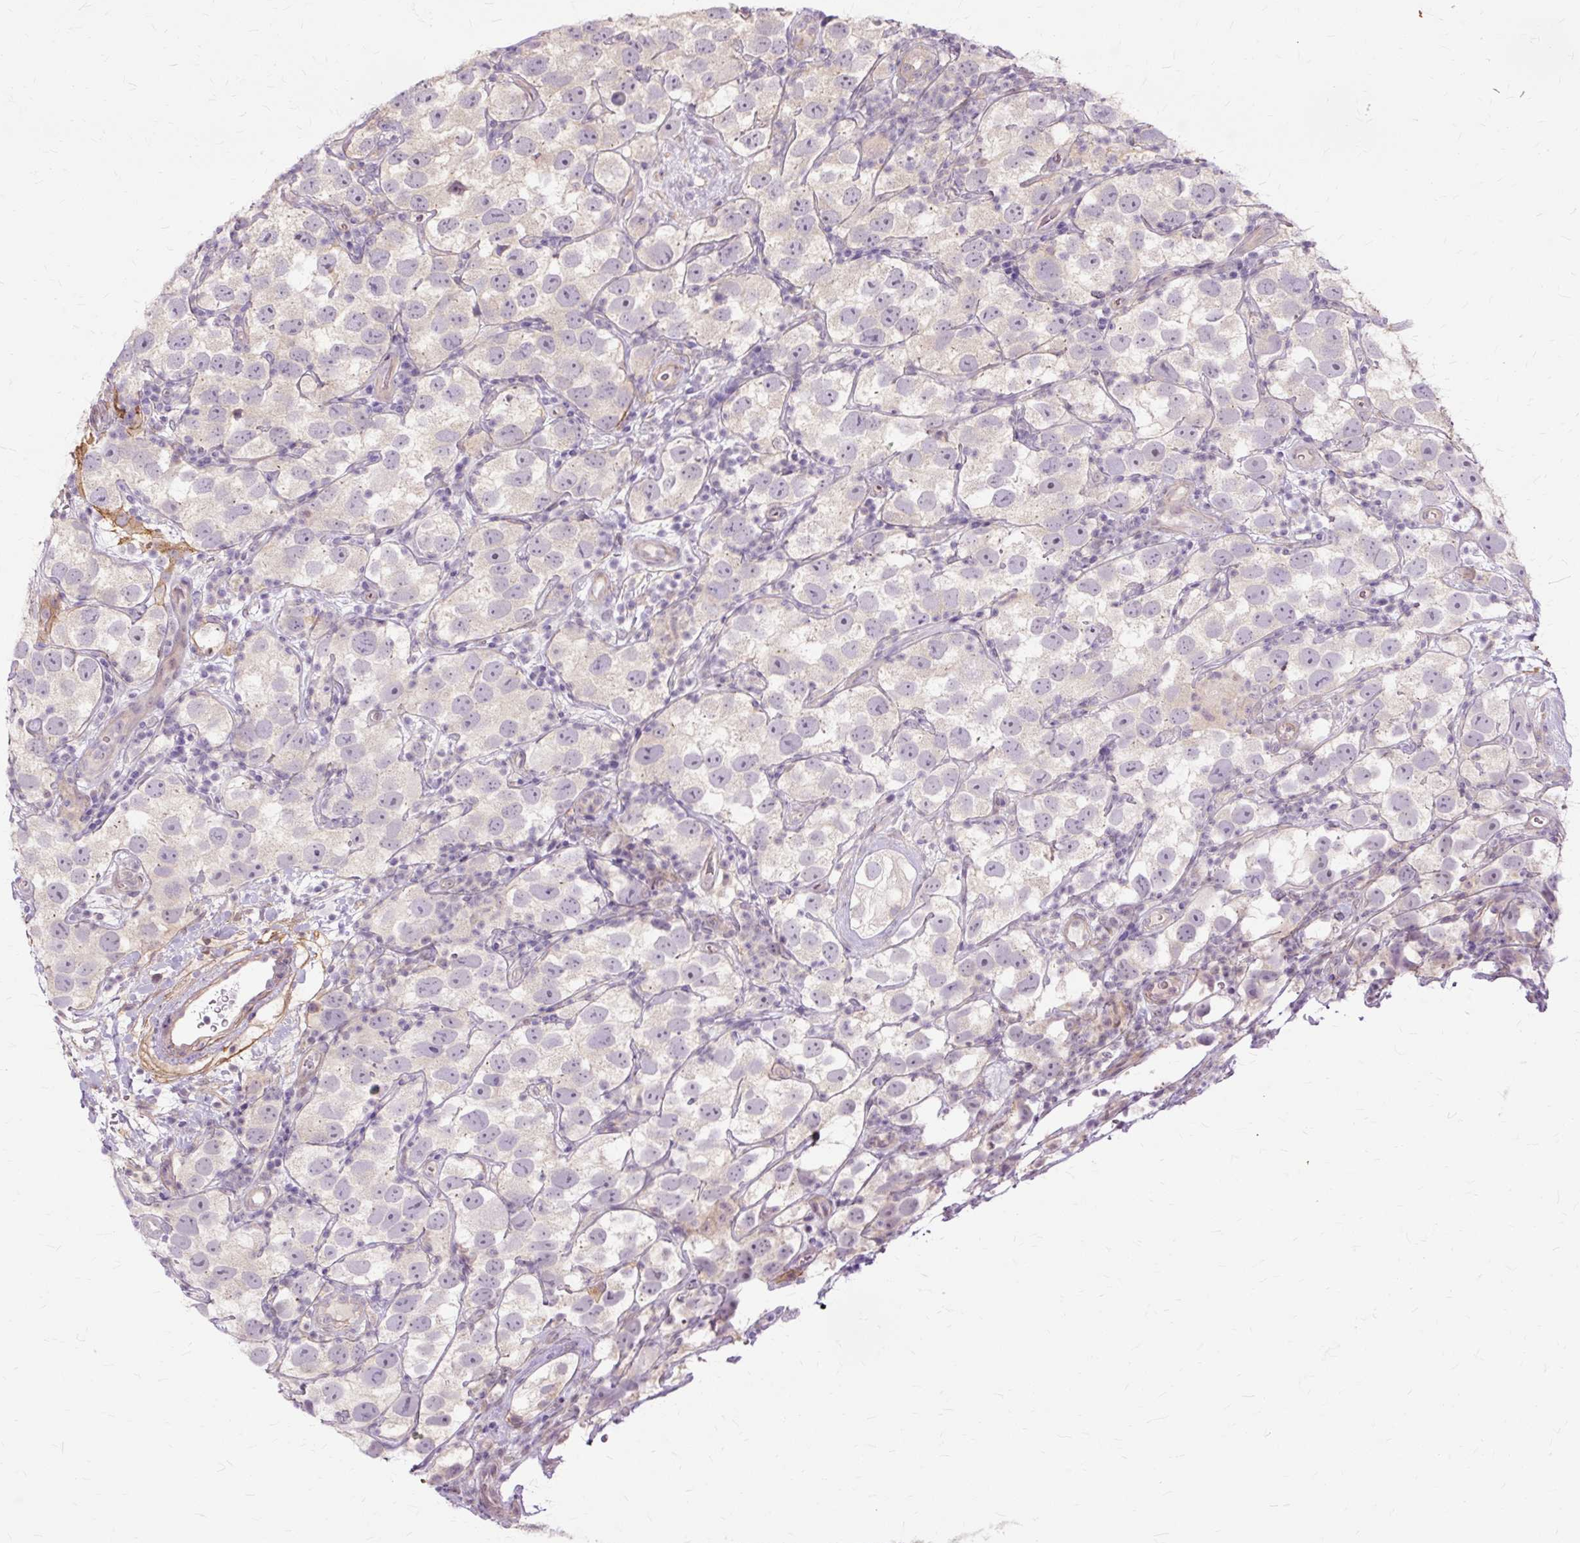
{"staining": {"intensity": "negative", "quantity": "none", "location": "none"}, "tissue": "testis cancer", "cell_type": "Tumor cells", "image_type": "cancer", "snomed": [{"axis": "morphology", "description": "Seminoma, NOS"}, {"axis": "topography", "description": "Testis"}], "caption": "Tumor cells show no significant staining in testis cancer (seminoma).", "gene": "TSPAN8", "patient": {"sex": "male", "age": 26}}